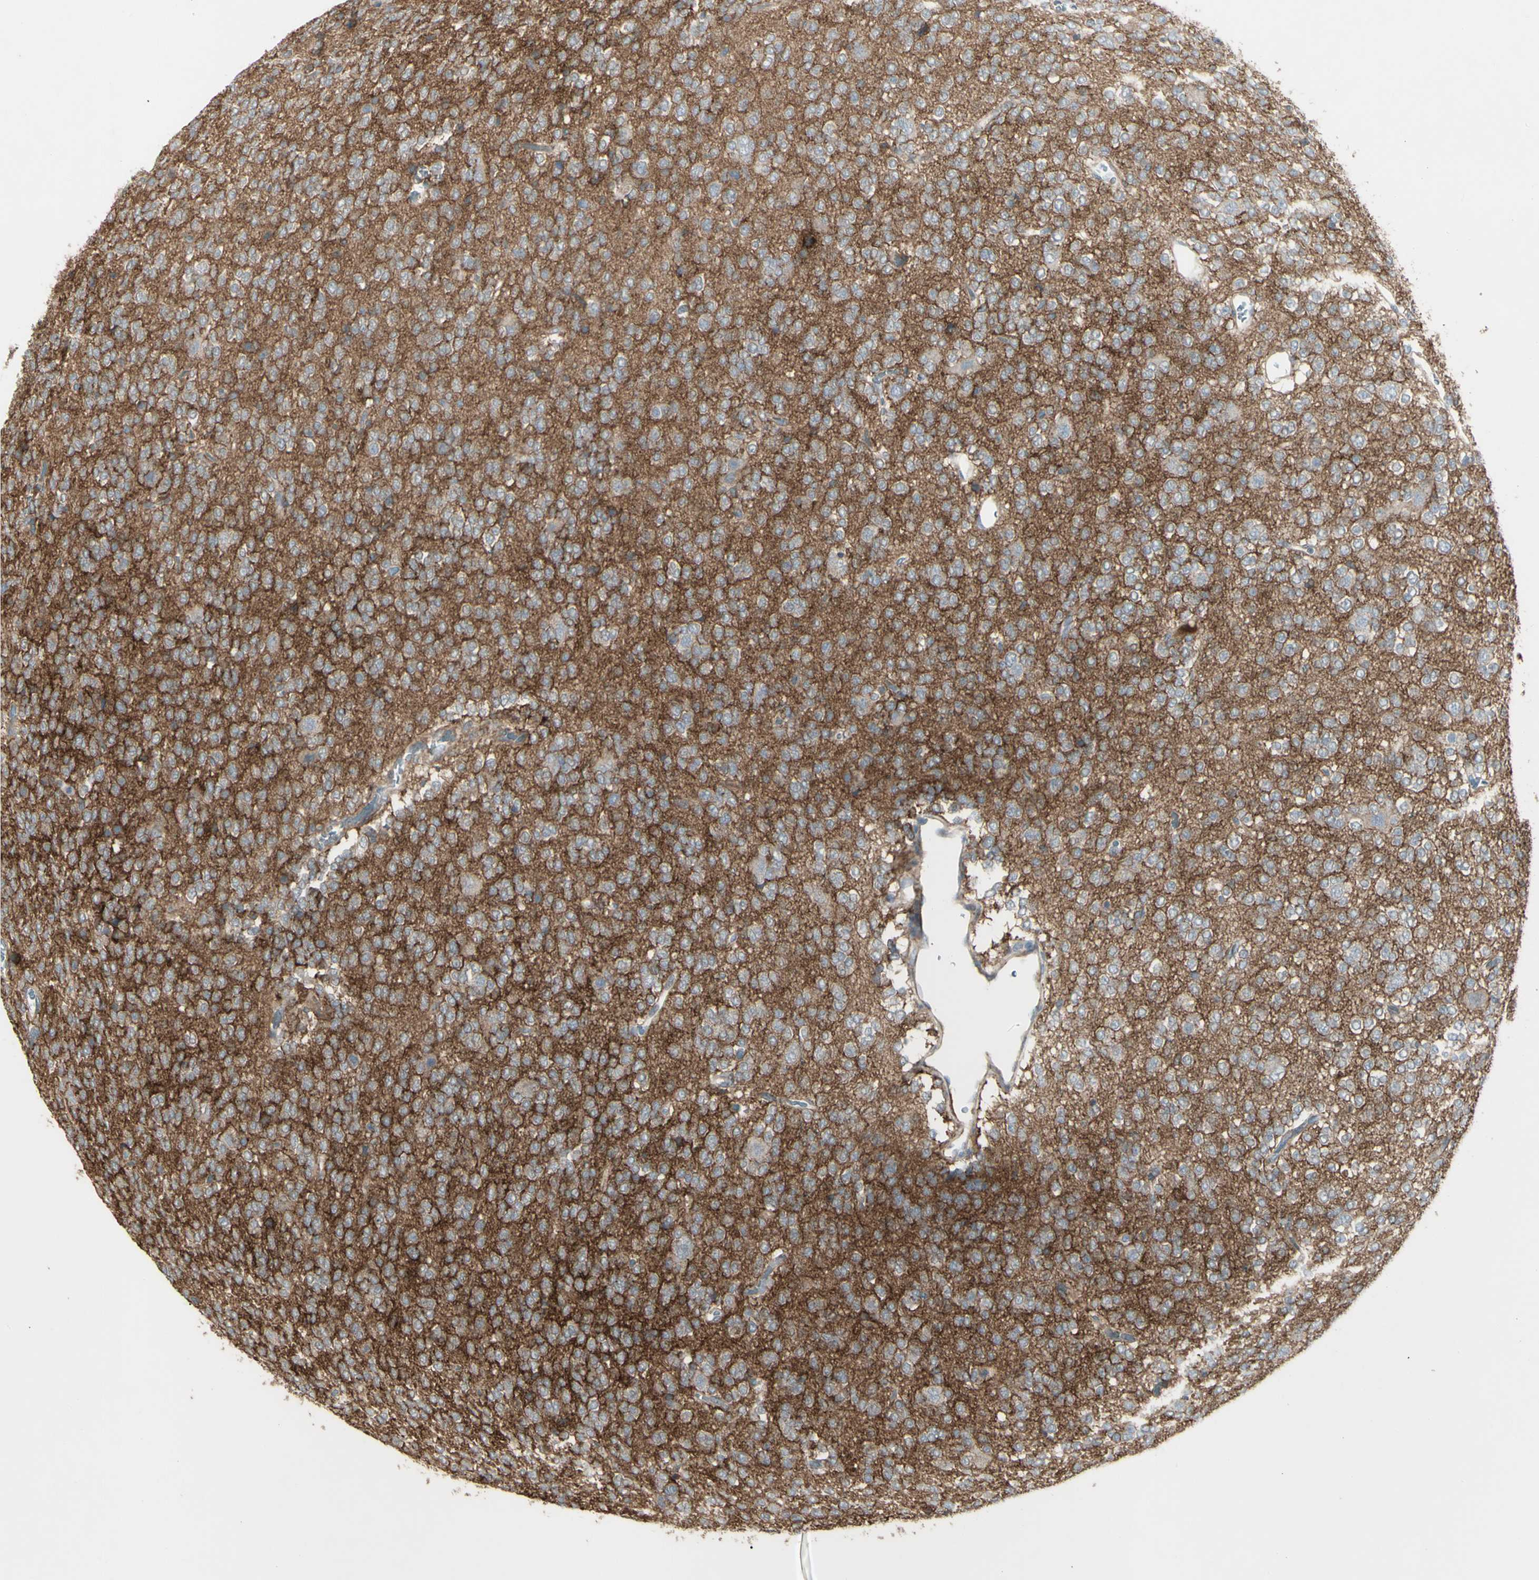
{"staining": {"intensity": "moderate", "quantity": ">75%", "location": "cytoplasmic/membranous"}, "tissue": "glioma", "cell_type": "Tumor cells", "image_type": "cancer", "snomed": [{"axis": "morphology", "description": "Glioma, malignant, Low grade"}, {"axis": "topography", "description": "Brain"}], "caption": "Protein staining of malignant glioma (low-grade) tissue shows moderate cytoplasmic/membranous staining in approximately >75% of tumor cells.", "gene": "CD276", "patient": {"sex": "male", "age": 38}}